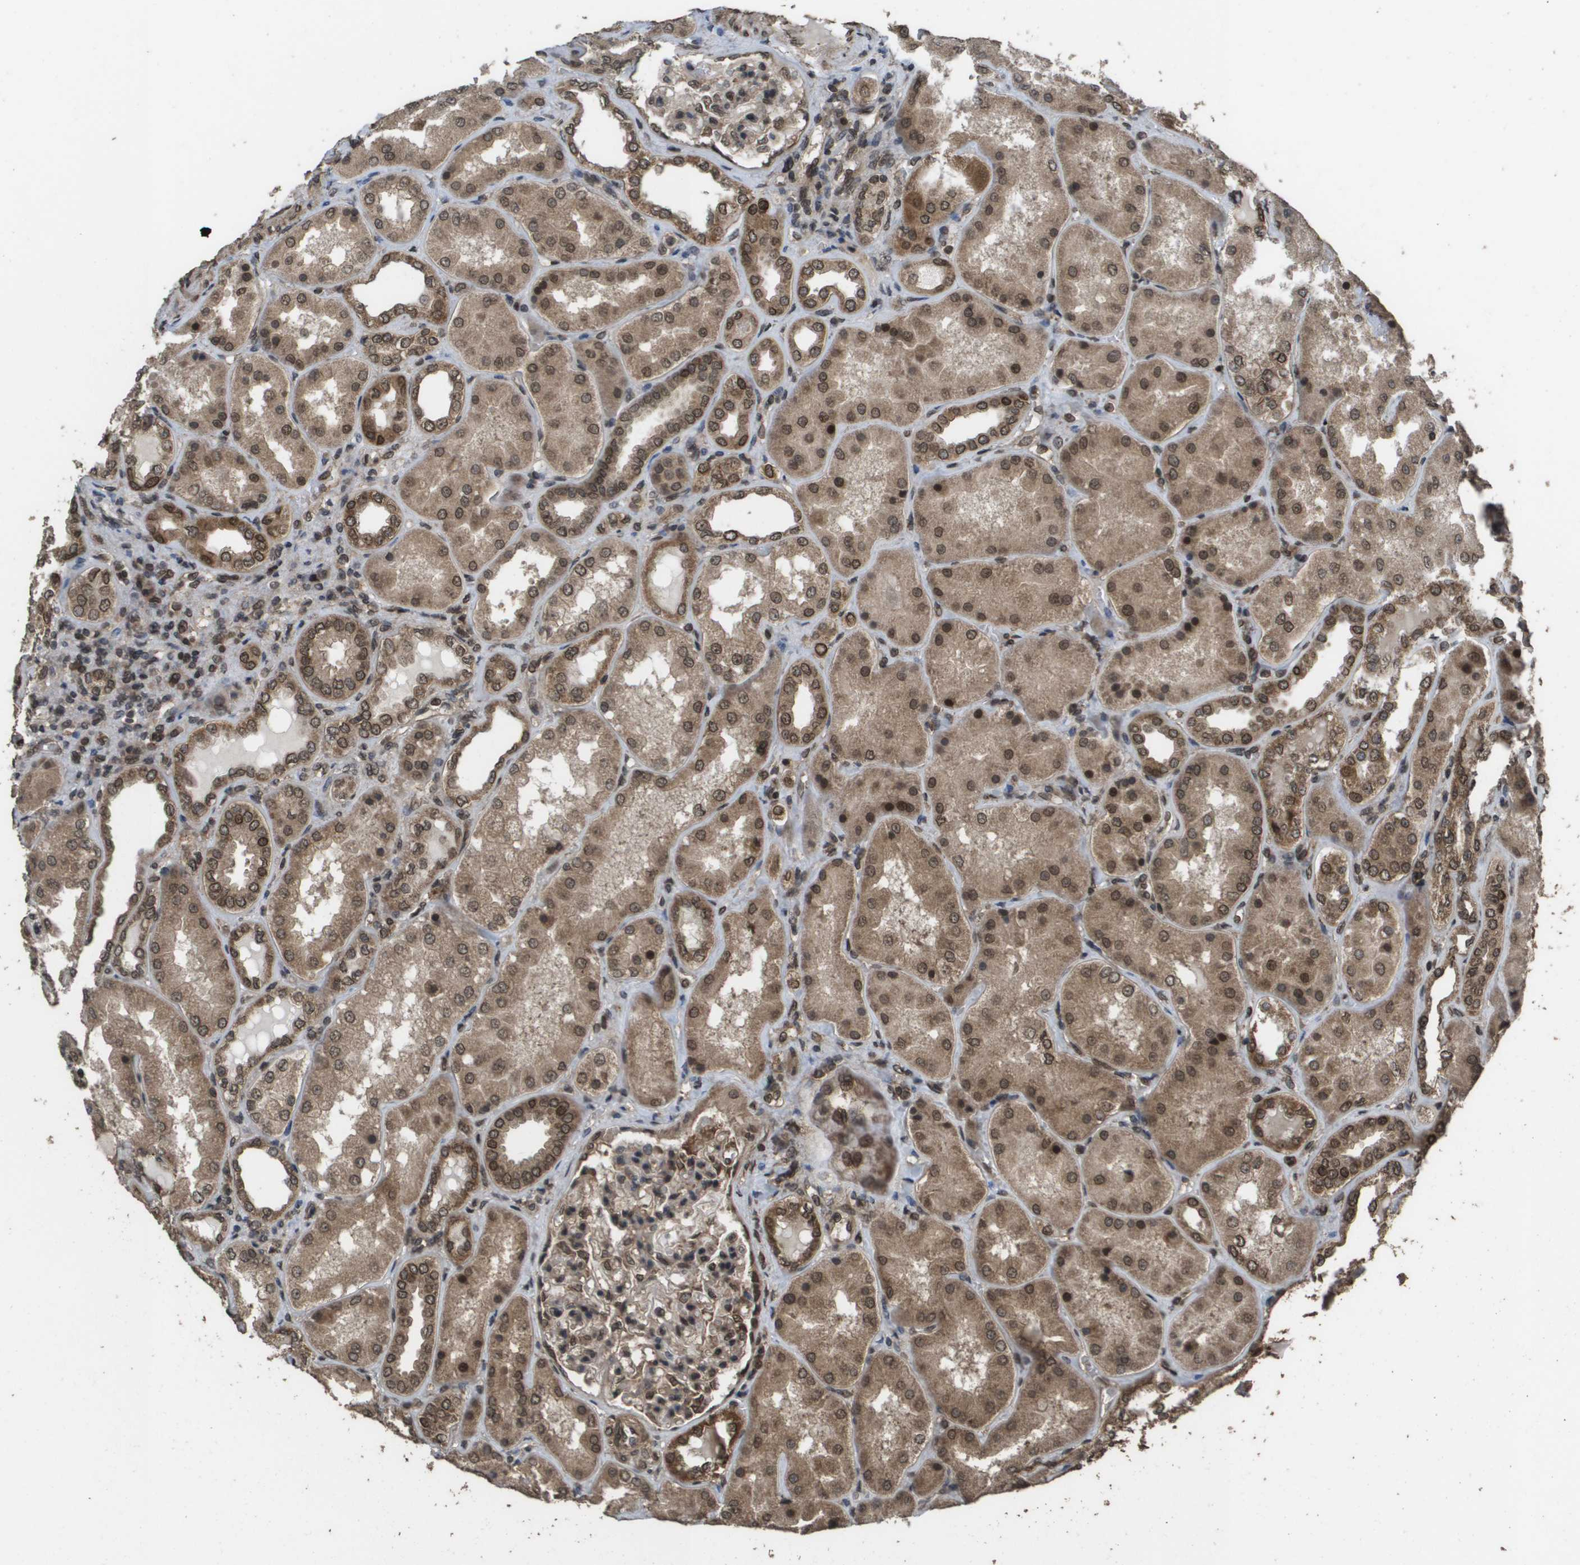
{"staining": {"intensity": "strong", "quantity": "25%-75%", "location": "cytoplasmic/membranous,nuclear"}, "tissue": "kidney", "cell_type": "Cells in glomeruli", "image_type": "normal", "snomed": [{"axis": "morphology", "description": "Normal tissue, NOS"}, {"axis": "topography", "description": "Kidney"}], "caption": "Protein expression by IHC exhibits strong cytoplasmic/membranous,nuclear expression in about 25%-75% of cells in glomeruli in normal kidney.", "gene": "AXIN2", "patient": {"sex": "female", "age": 56}}